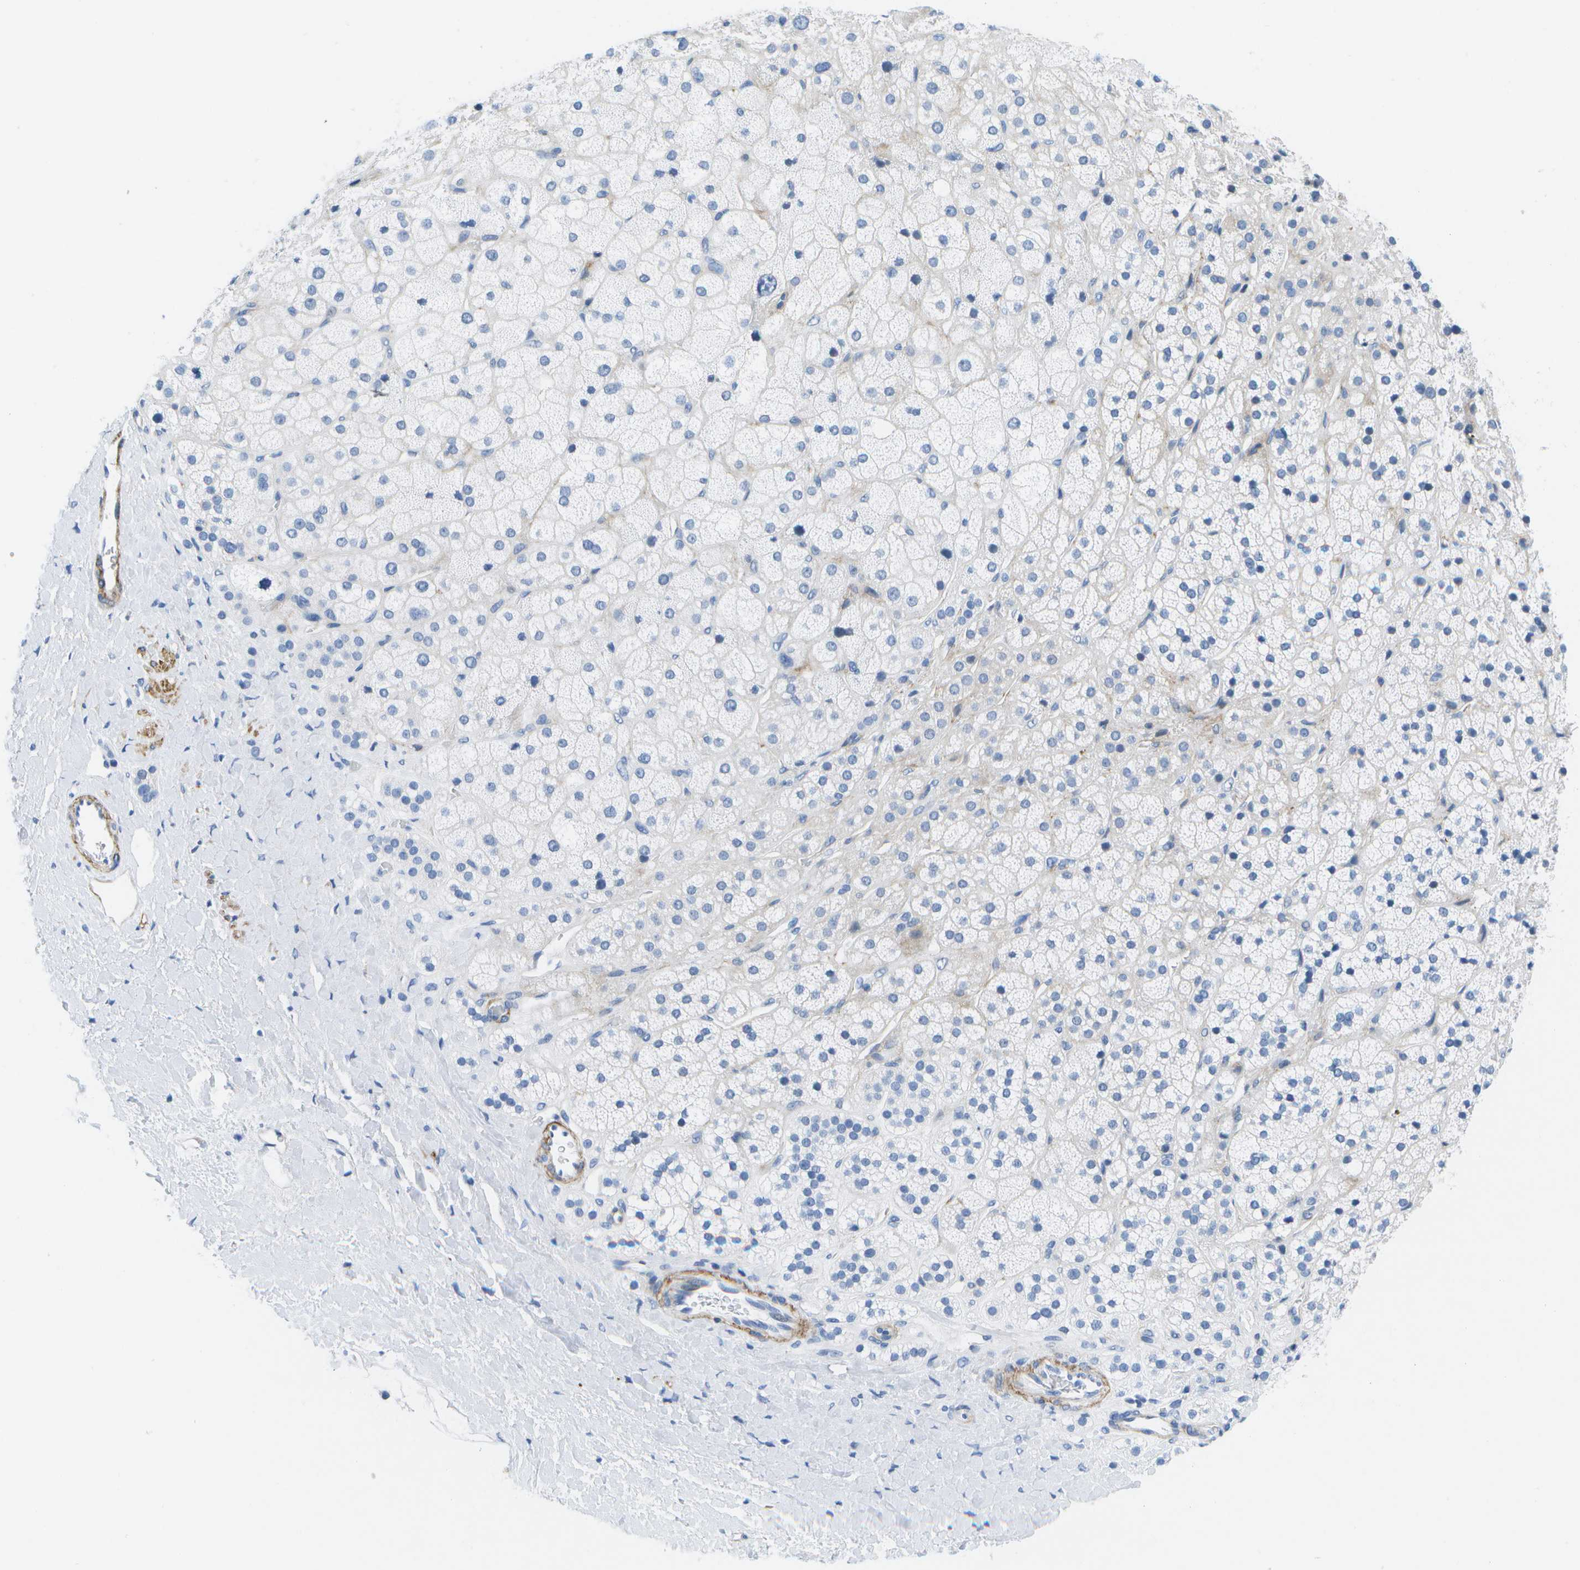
{"staining": {"intensity": "negative", "quantity": "none", "location": "none"}, "tissue": "adrenal gland", "cell_type": "Glandular cells", "image_type": "normal", "snomed": [{"axis": "morphology", "description": "Normal tissue, NOS"}, {"axis": "topography", "description": "Adrenal gland"}], "caption": "Immunohistochemical staining of benign human adrenal gland reveals no significant staining in glandular cells.", "gene": "ADGRG6", "patient": {"sex": "male", "age": 56}}